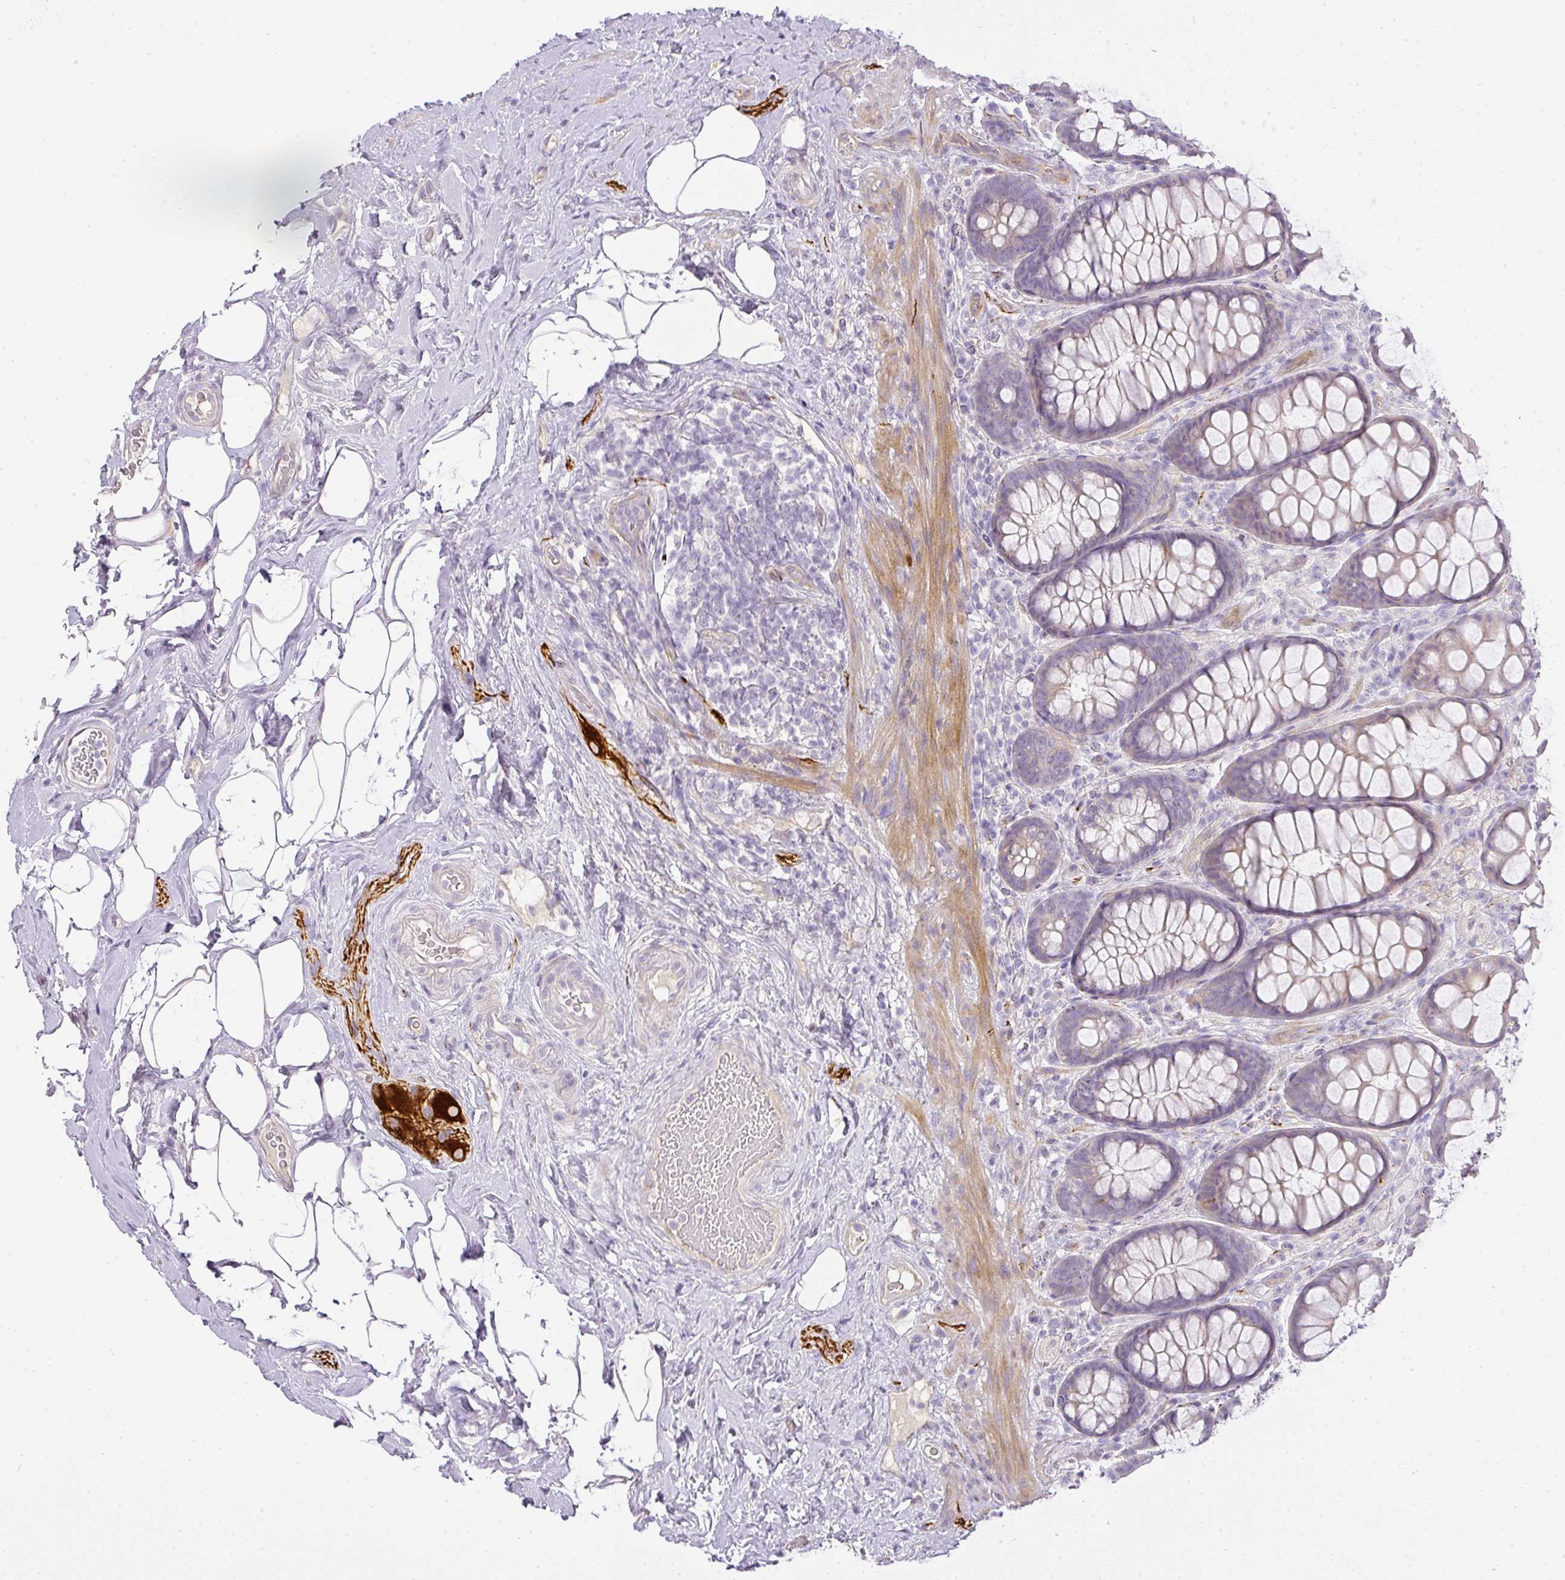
{"staining": {"intensity": "weak", "quantity": "25%-75%", "location": "cytoplasmic/membranous"}, "tissue": "rectum", "cell_type": "Glandular cells", "image_type": "normal", "snomed": [{"axis": "morphology", "description": "Normal tissue, NOS"}, {"axis": "topography", "description": "Rectum"}], "caption": "This photomicrograph exhibits immunohistochemistry staining of benign human rectum, with low weak cytoplasmic/membranous staining in approximately 25%-75% of glandular cells.", "gene": "RAX2", "patient": {"sex": "female", "age": 67}}